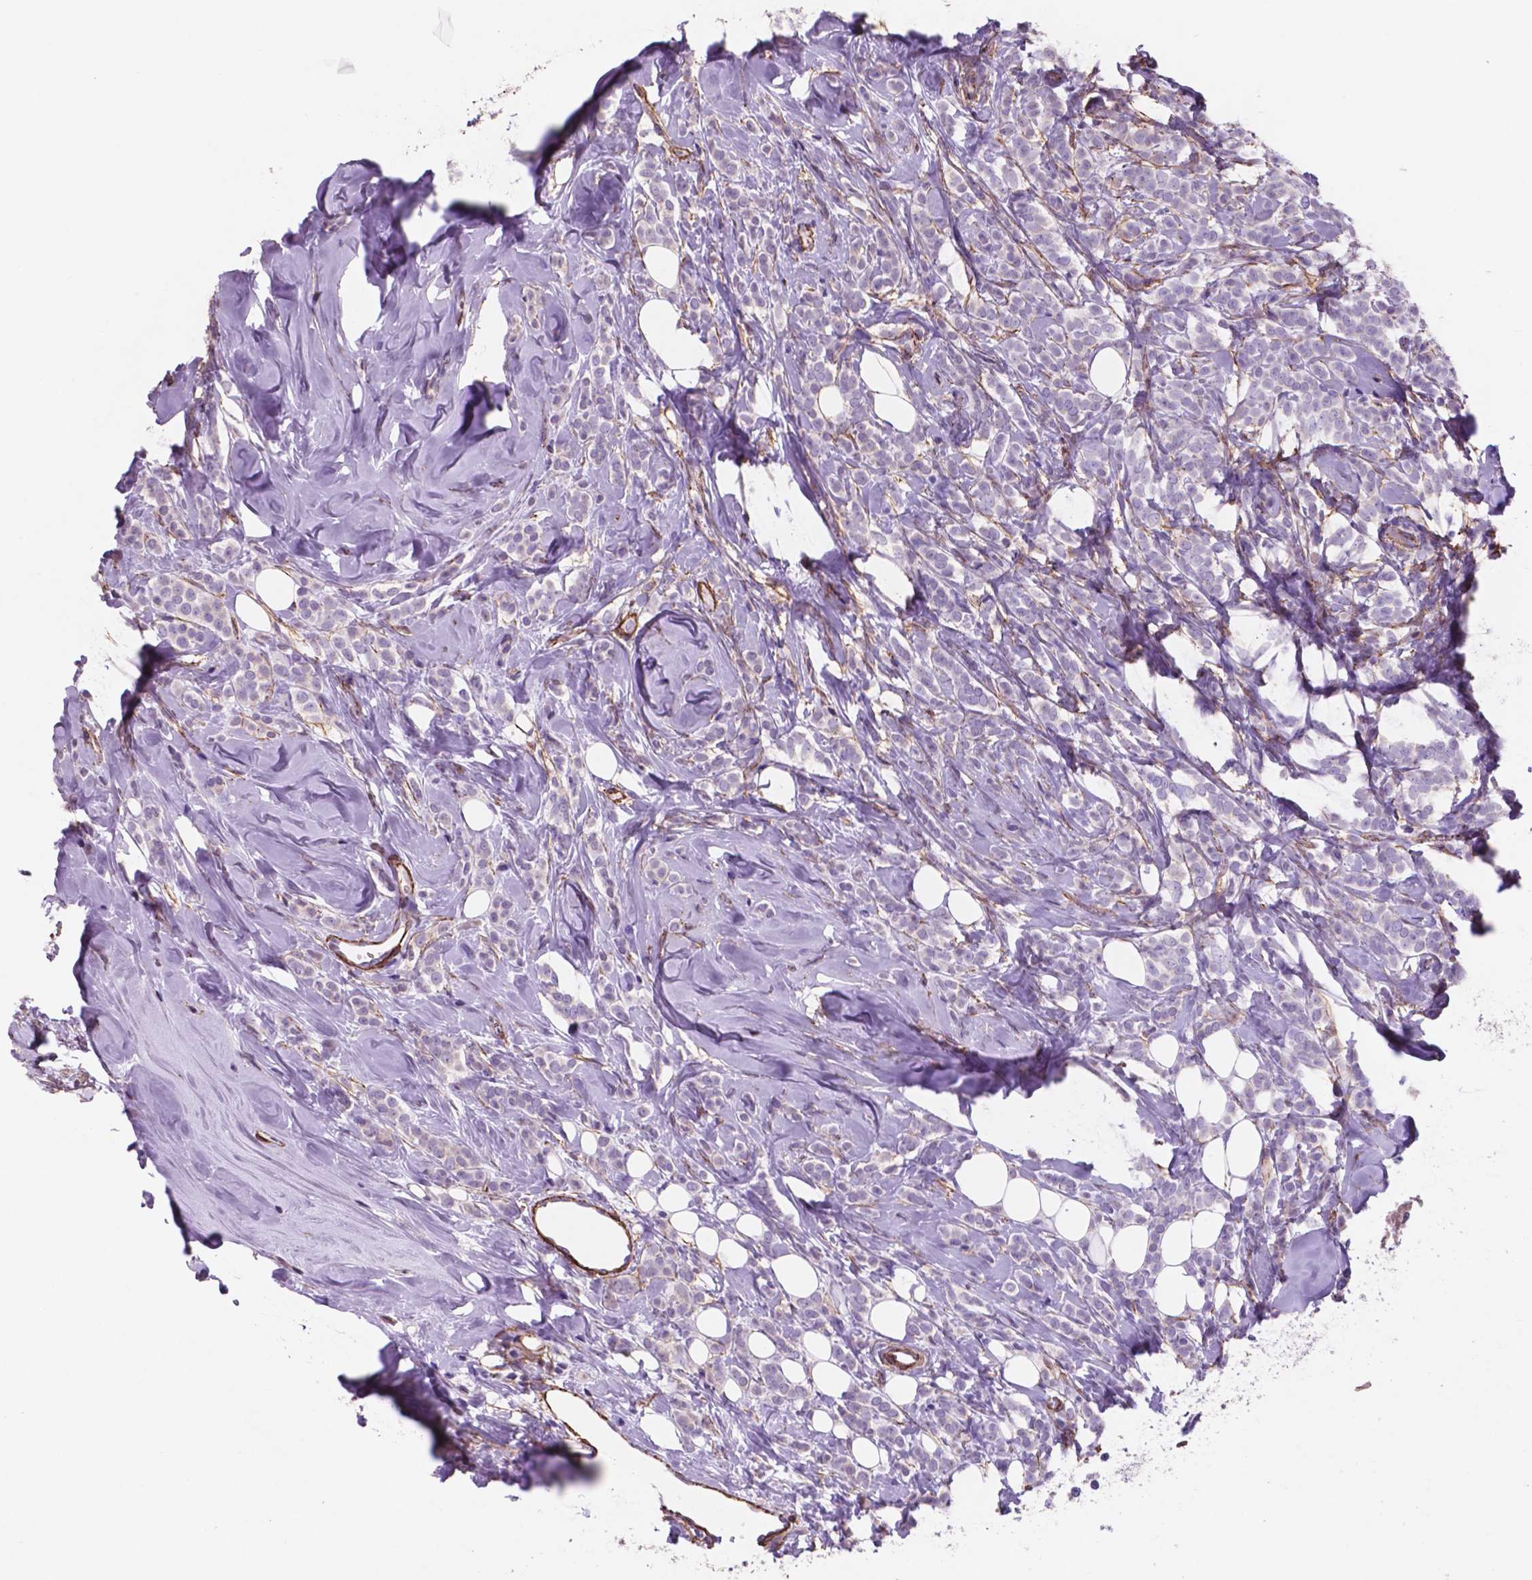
{"staining": {"intensity": "negative", "quantity": "none", "location": "none"}, "tissue": "breast cancer", "cell_type": "Tumor cells", "image_type": "cancer", "snomed": [{"axis": "morphology", "description": "Lobular carcinoma"}, {"axis": "topography", "description": "Breast"}], "caption": "Photomicrograph shows no protein expression in tumor cells of breast cancer (lobular carcinoma) tissue.", "gene": "TOR2A", "patient": {"sex": "female", "age": 49}}